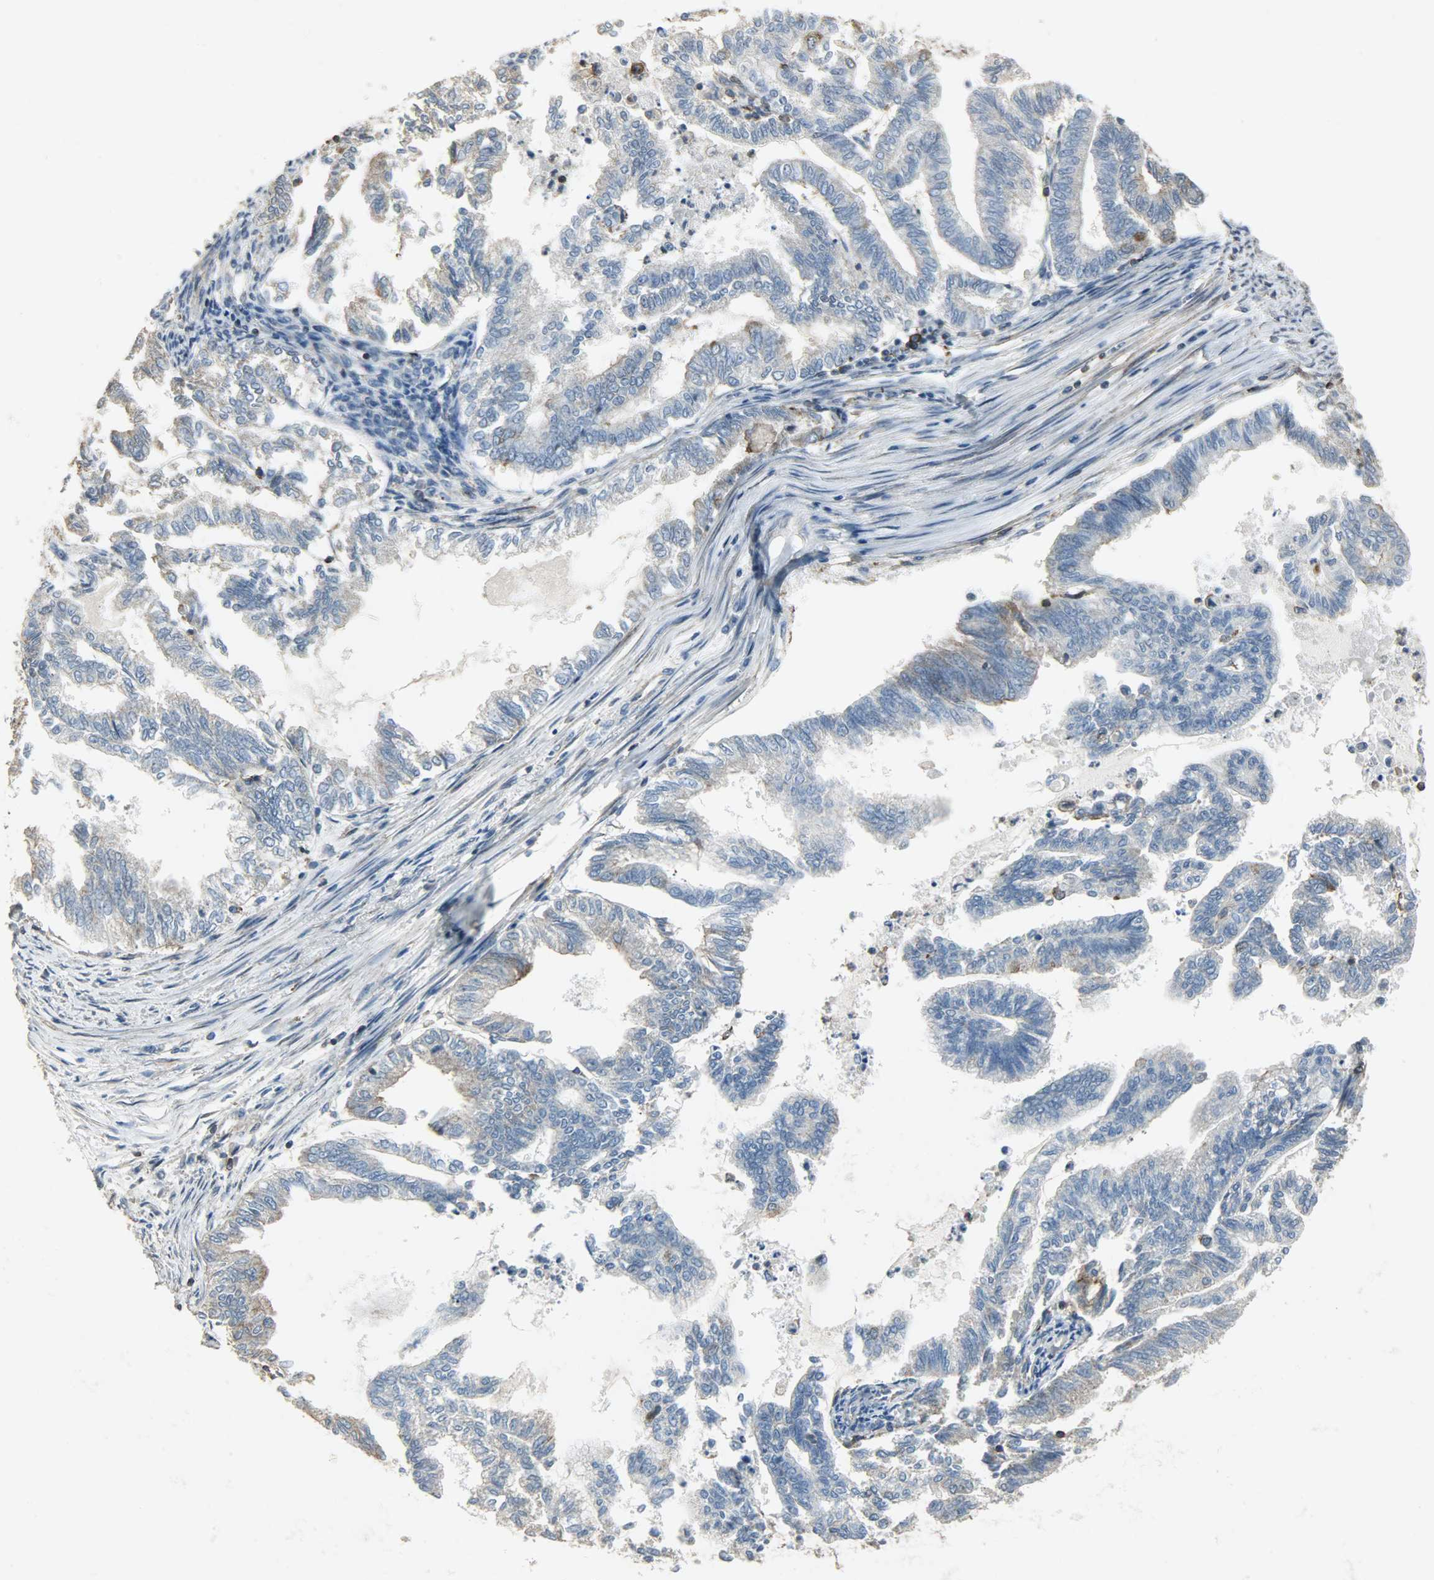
{"staining": {"intensity": "weak", "quantity": ">75%", "location": "cytoplasmic/membranous"}, "tissue": "endometrial cancer", "cell_type": "Tumor cells", "image_type": "cancer", "snomed": [{"axis": "morphology", "description": "Adenocarcinoma, NOS"}, {"axis": "topography", "description": "Endometrium"}], "caption": "Endometrial adenocarcinoma tissue exhibits weak cytoplasmic/membranous positivity in about >75% of tumor cells, visualized by immunohistochemistry.", "gene": "DNAJA4", "patient": {"sex": "female", "age": 79}}